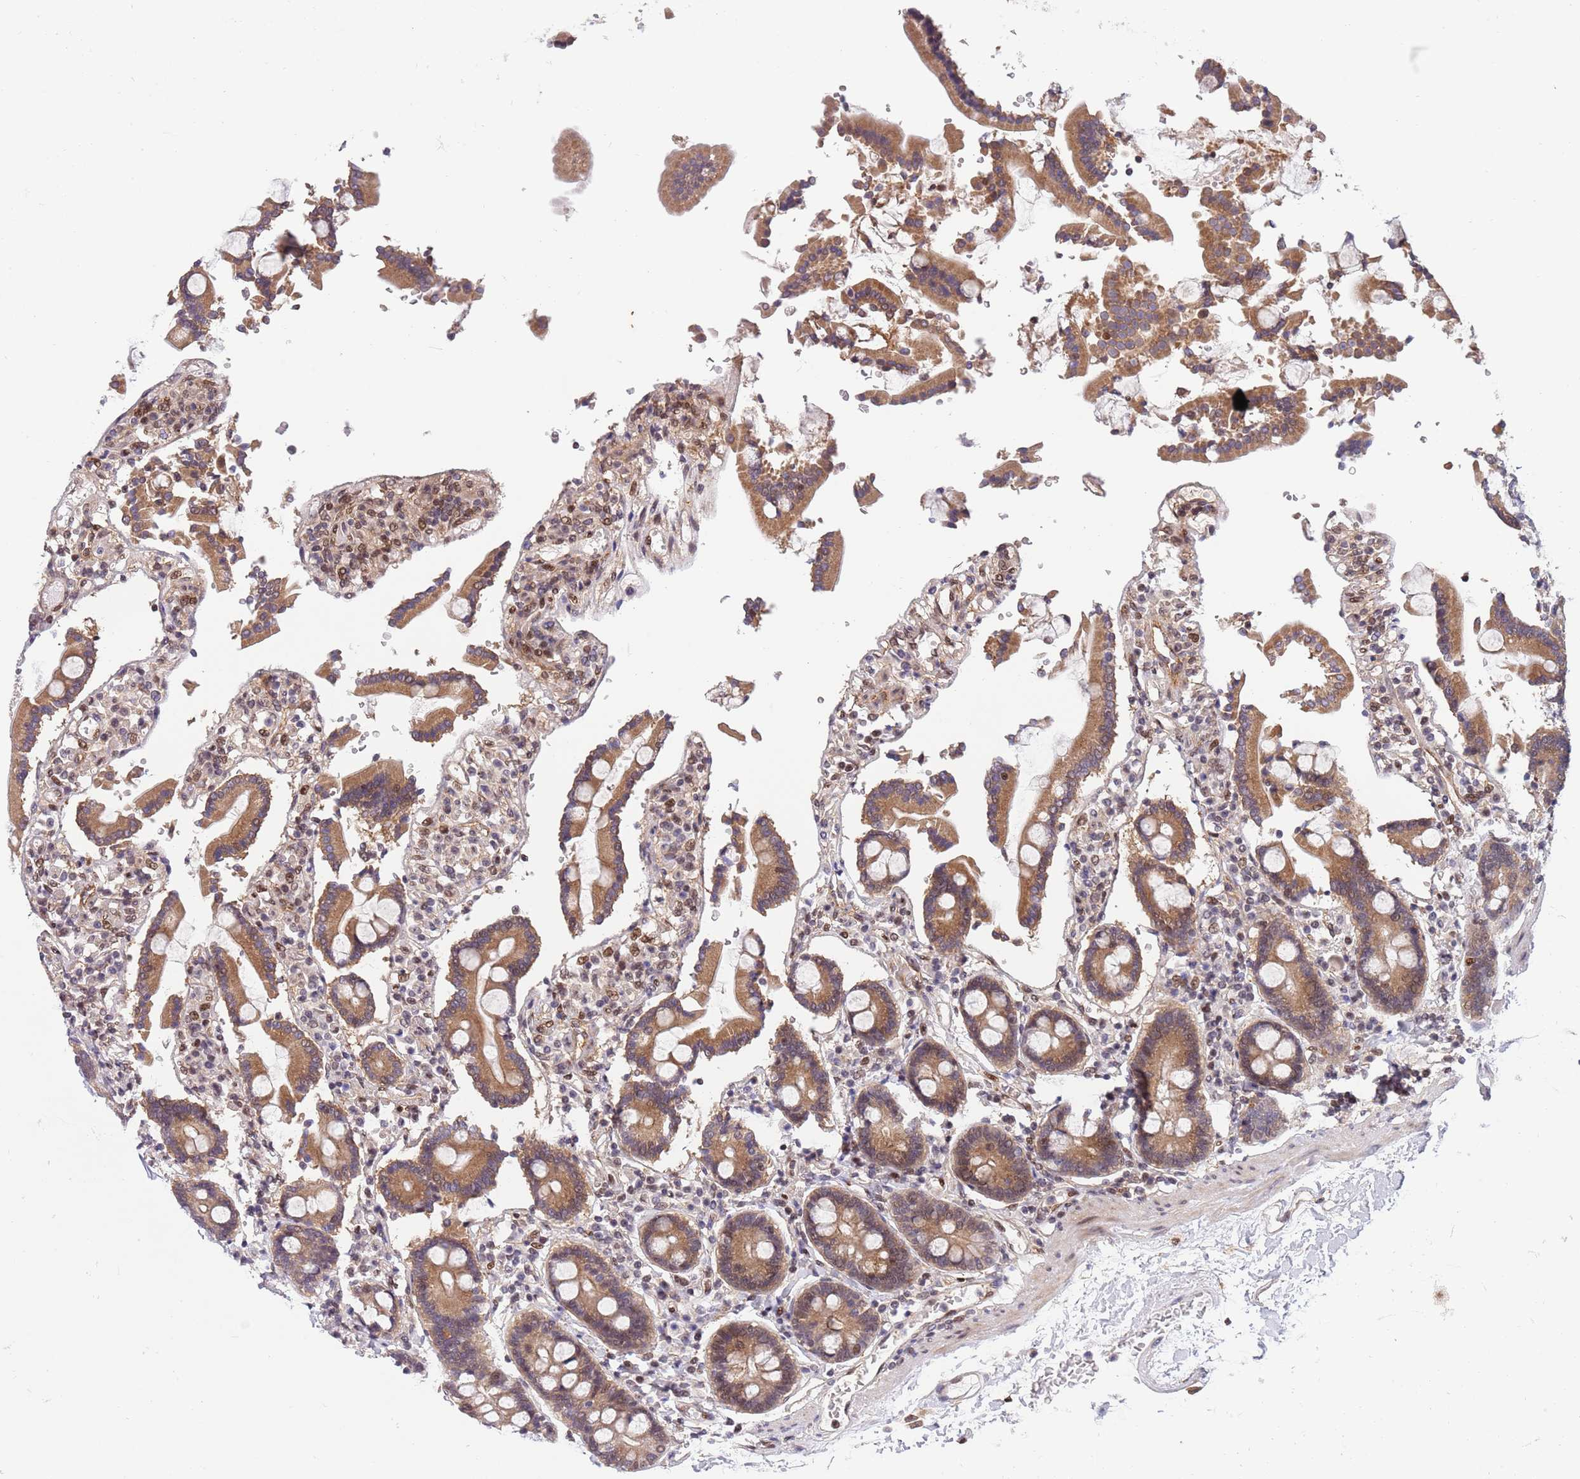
{"staining": {"intensity": "moderate", "quantity": ">75%", "location": "cytoplasmic/membranous"}, "tissue": "duodenum", "cell_type": "Glandular cells", "image_type": "normal", "snomed": [{"axis": "morphology", "description": "Normal tissue, NOS"}, {"axis": "topography", "description": "Duodenum"}], "caption": "Duodenum stained with immunohistochemistry exhibits moderate cytoplasmic/membranous positivity in about >75% of glandular cells. (DAB (3,3'-diaminobenzidine) IHC with brightfield microscopy, high magnification).", "gene": "TBX10", "patient": {"sex": "male", "age": 55}}